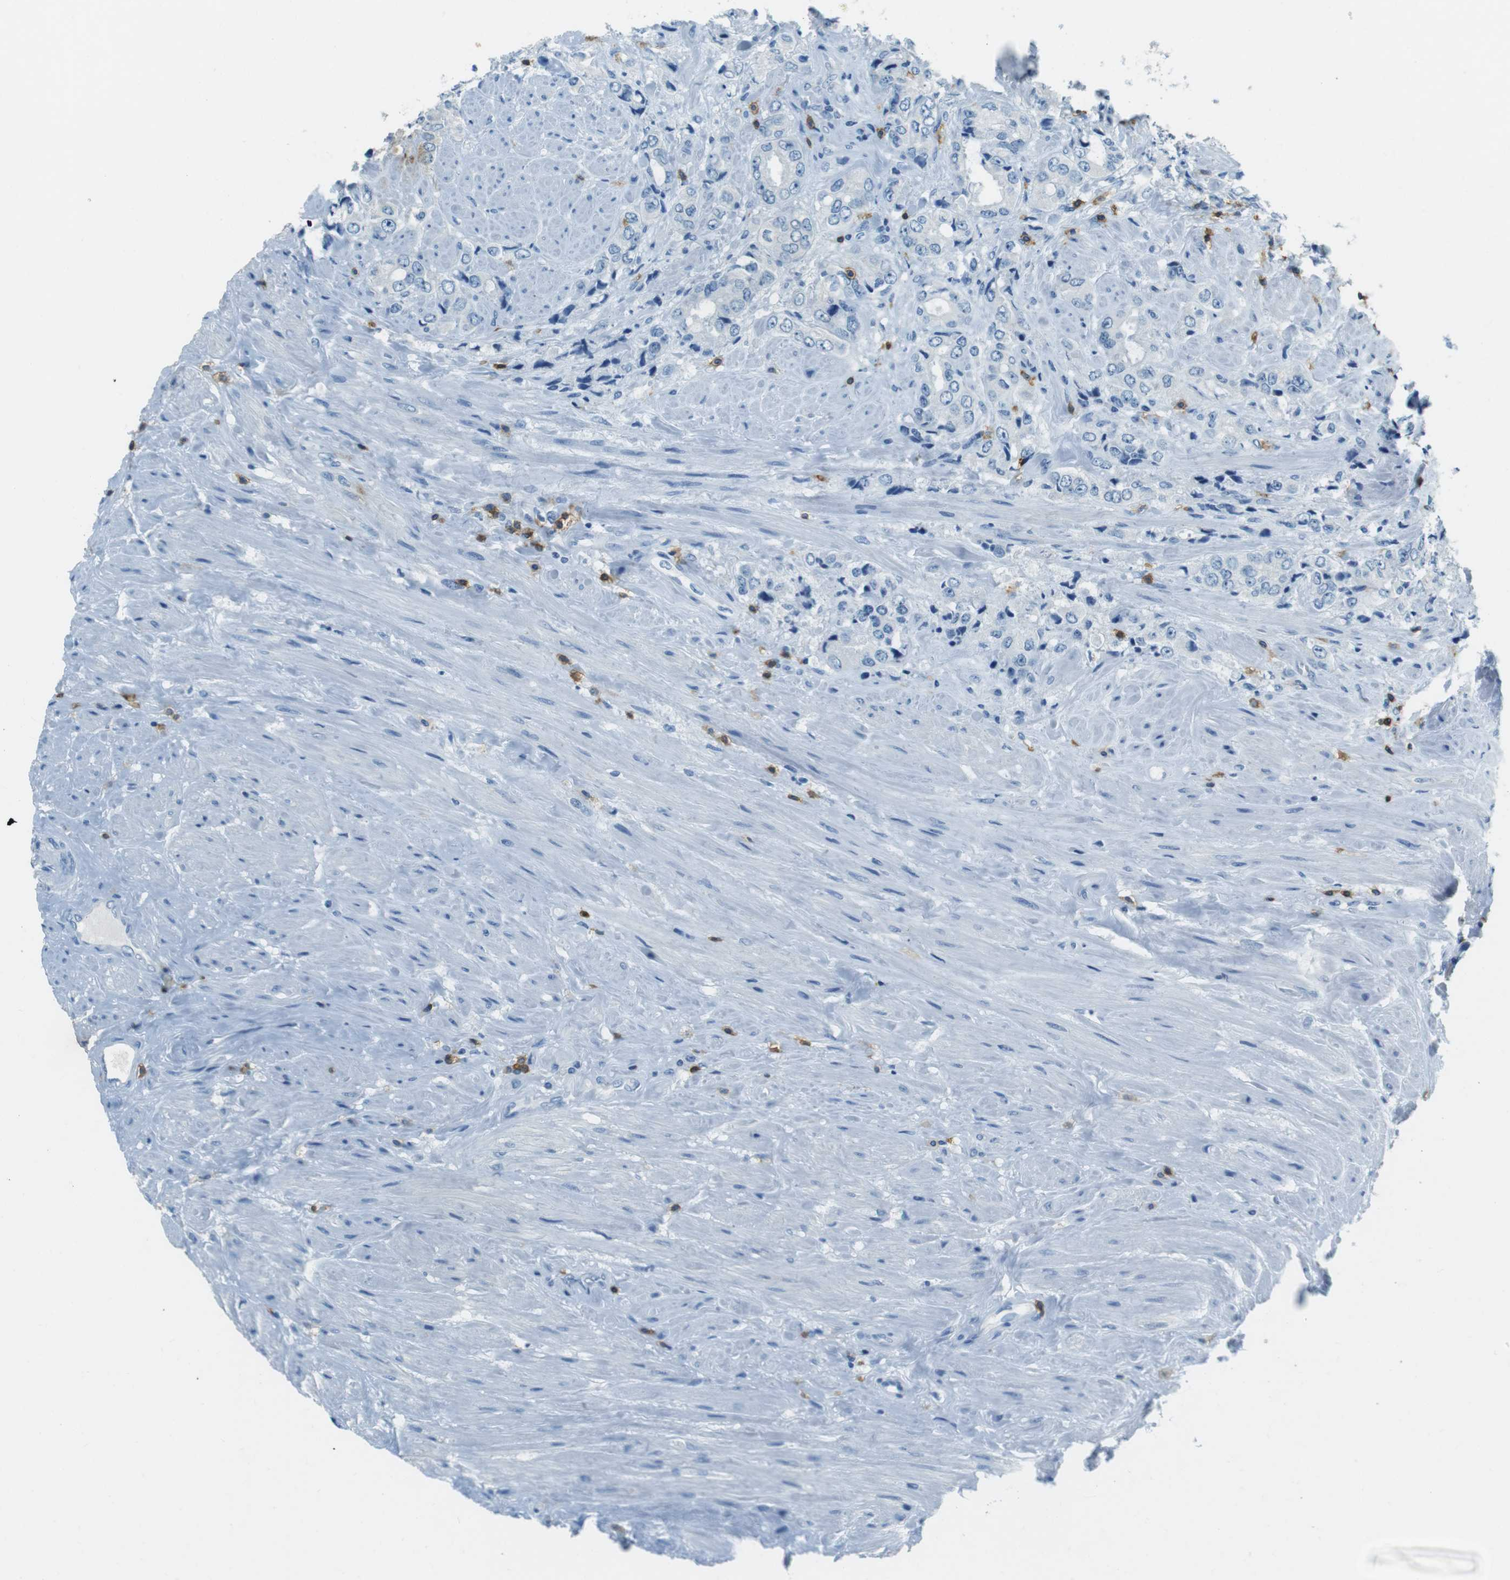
{"staining": {"intensity": "negative", "quantity": "none", "location": "none"}, "tissue": "prostate cancer", "cell_type": "Tumor cells", "image_type": "cancer", "snomed": [{"axis": "morphology", "description": "Adenocarcinoma, High grade"}, {"axis": "topography", "description": "Prostate"}], "caption": "Prostate cancer was stained to show a protein in brown. There is no significant positivity in tumor cells.", "gene": "LAT", "patient": {"sex": "male", "age": 61}}